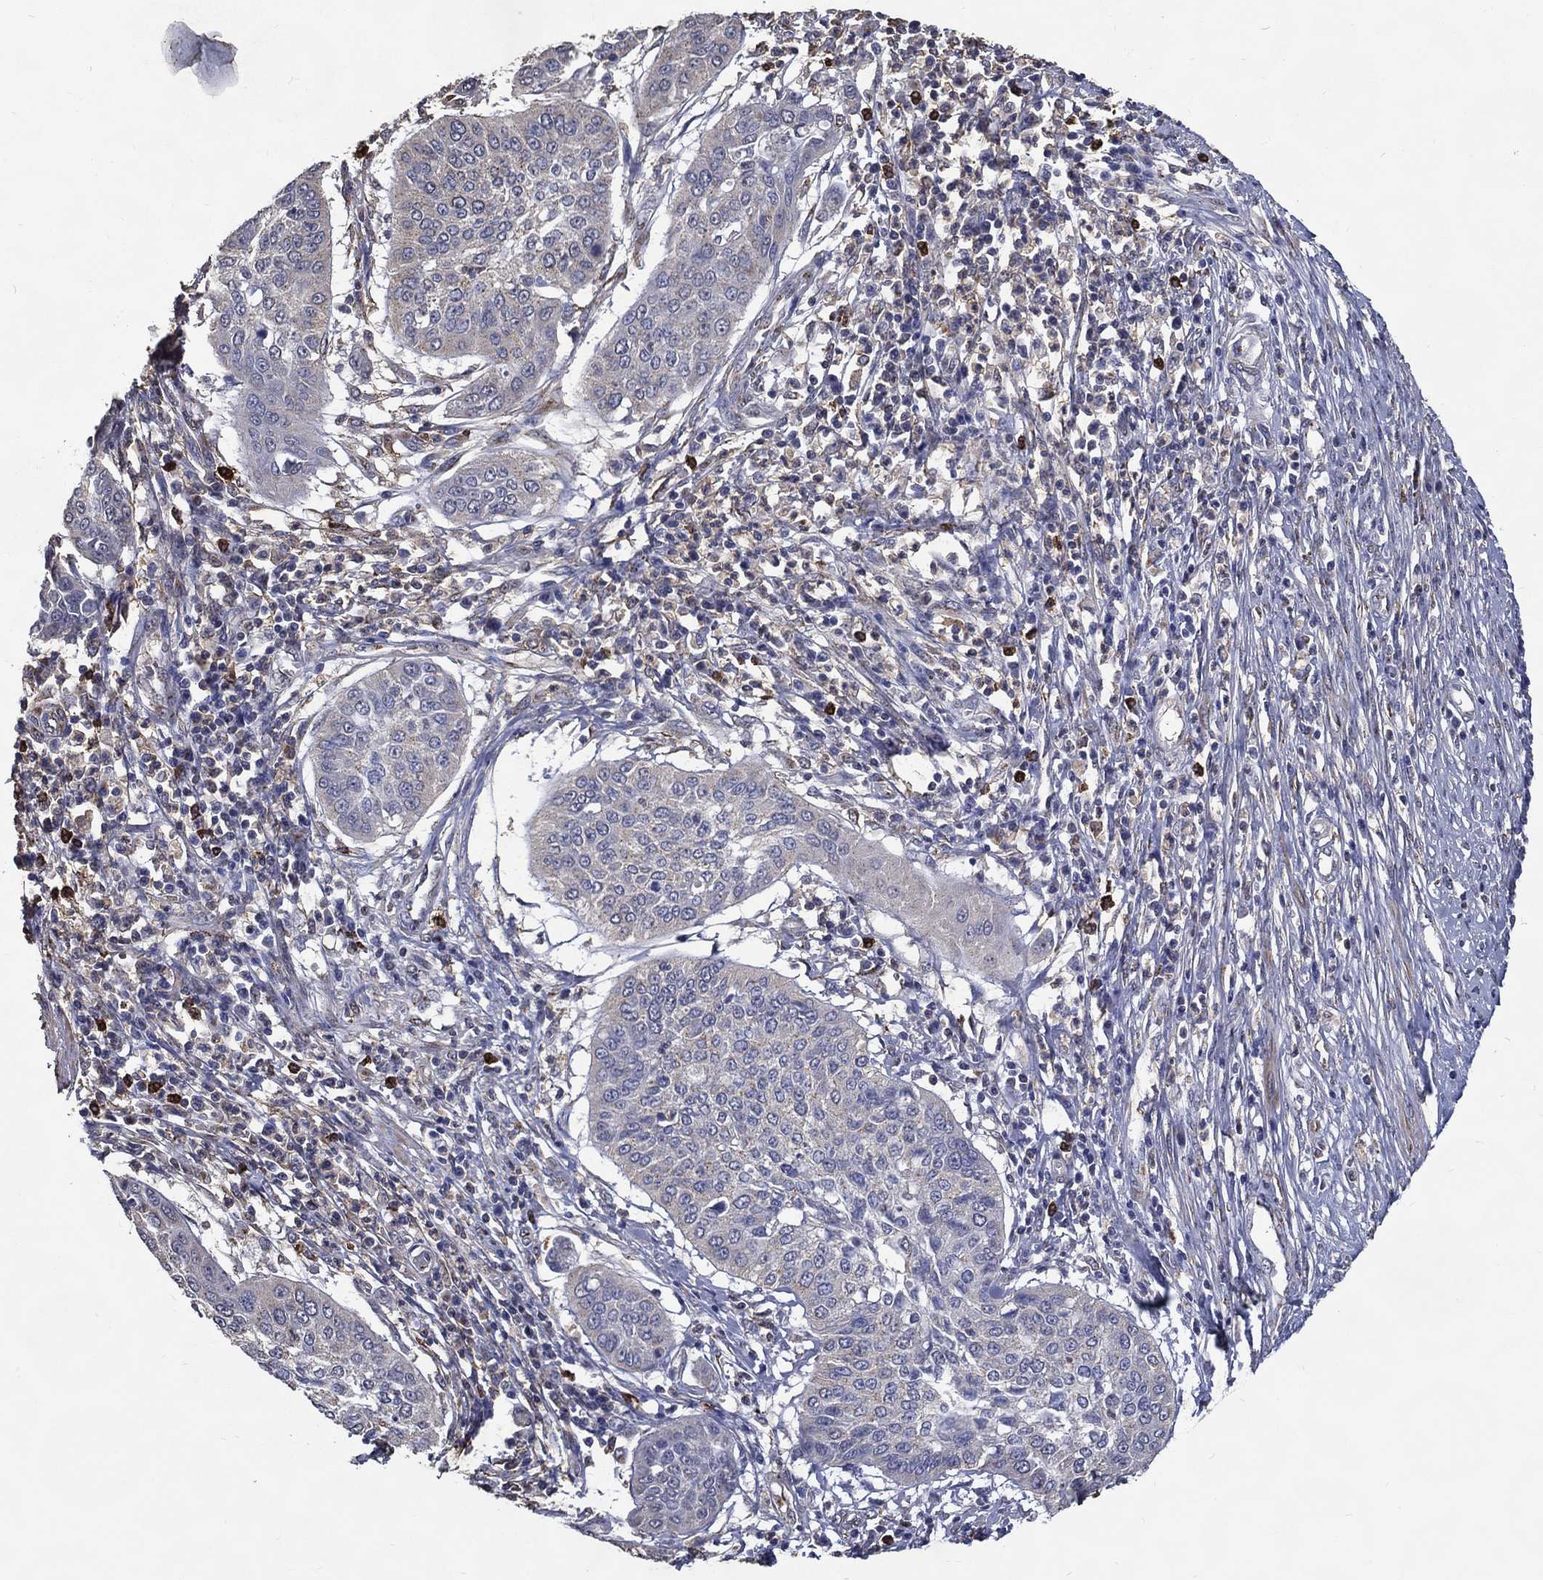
{"staining": {"intensity": "negative", "quantity": "none", "location": "none"}, "tissue": "cervical cancer", "cell_type": "Tumor cells", "image_type": "cancer", "snomed": [{"axis": "morphology", "description": "Normal tissue, NOS"}, {"axis": "morphology", "description": "Squamous cell carcinoma, NOS"}, {"axis": "topography", "description": "Cervix"}], "caption": "Tumor cells show no significant positivity in cervical cancer.", "gene": "GPR183", "patient": {"sex": "female", "age": 39}}